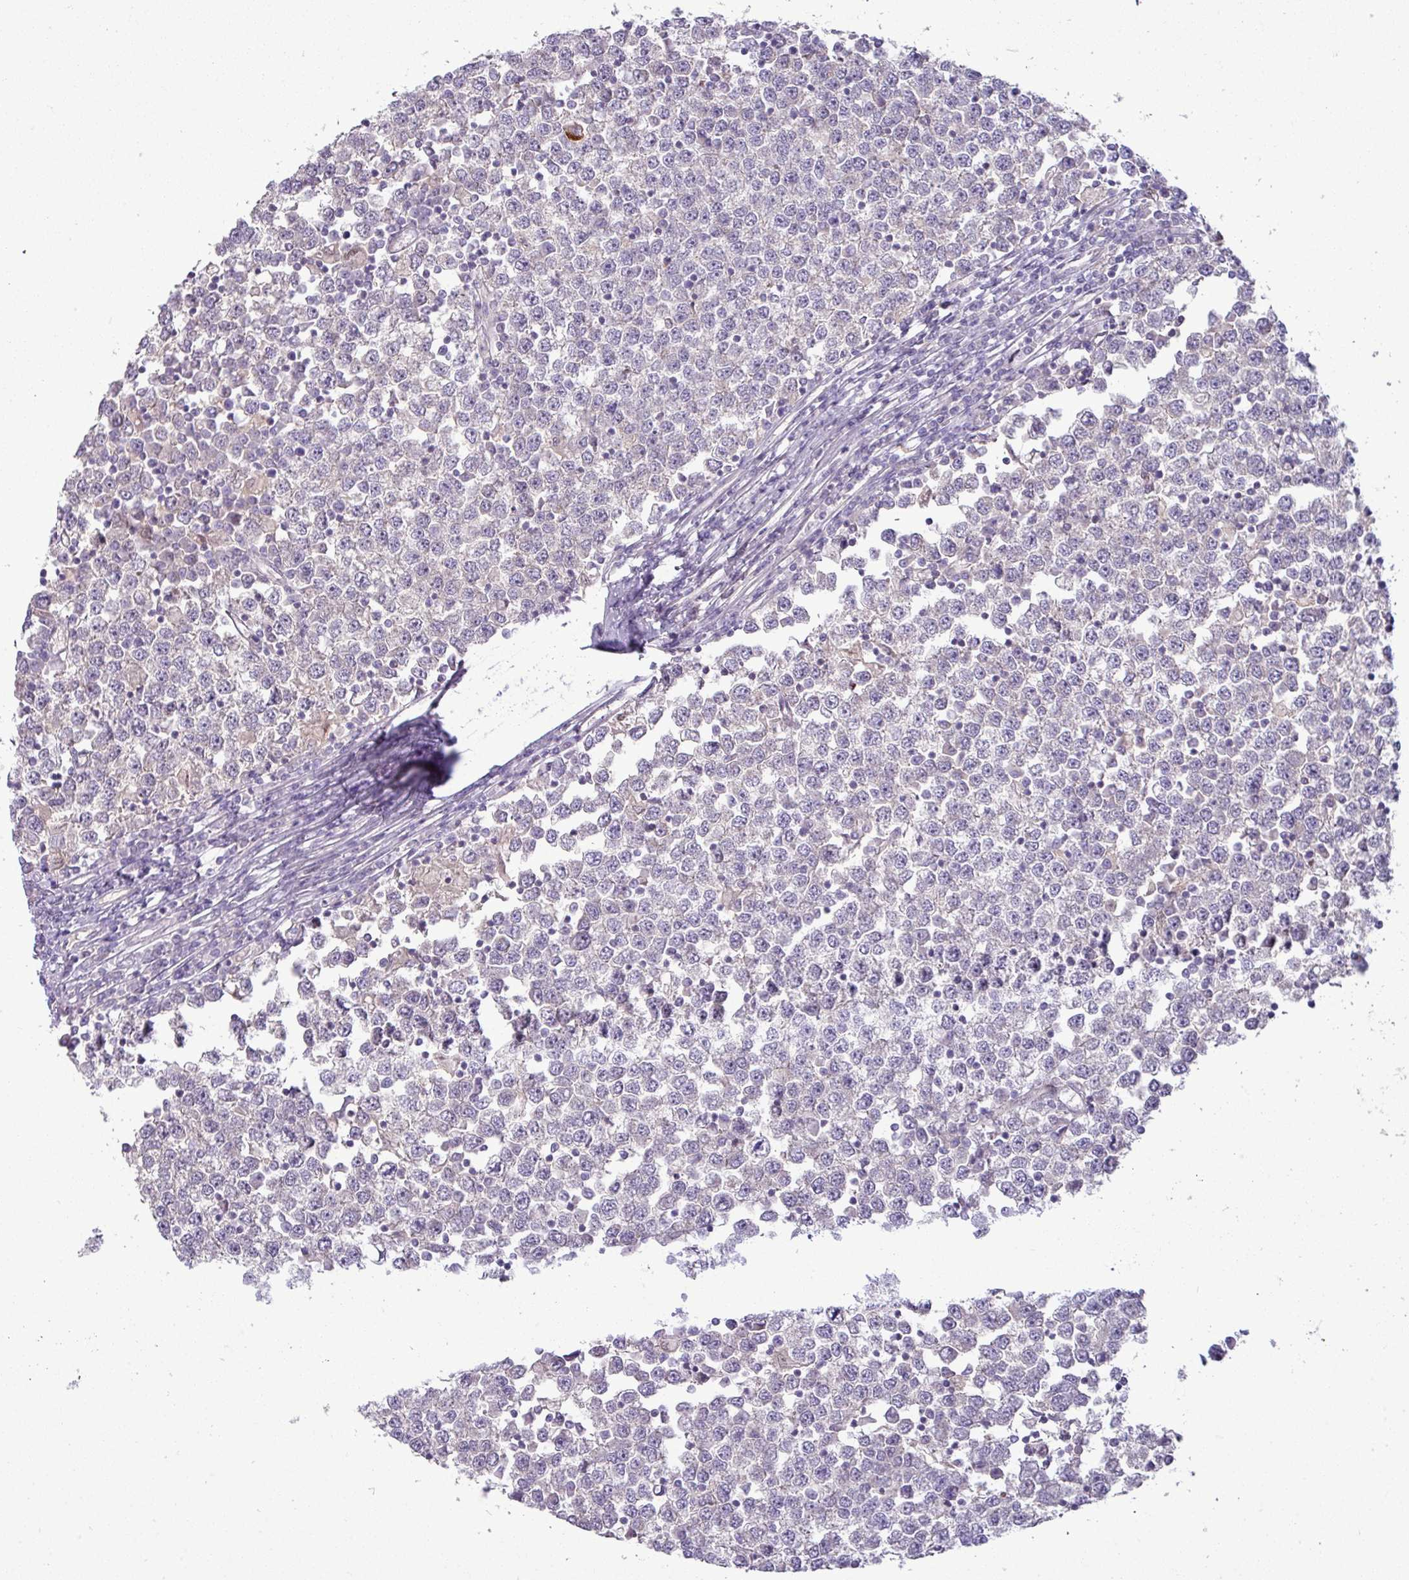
{"staining": {"intensity": "negative", "quantity": "none", "location": "none"}, "tissue": "testis cancer", "cell_type": "Tumor cells", "image_type": "cancer", "snomed": [{"axis": "morphology", "description": "Seminoma, NOS"}, {"axis": "topography", "description": "Testis"}], "caption": "The IHC image has no significant expression in tumor cells of testis seminoma tissue.", "gene": "APOM", "patient": {"sex": "male", "age": 65}}